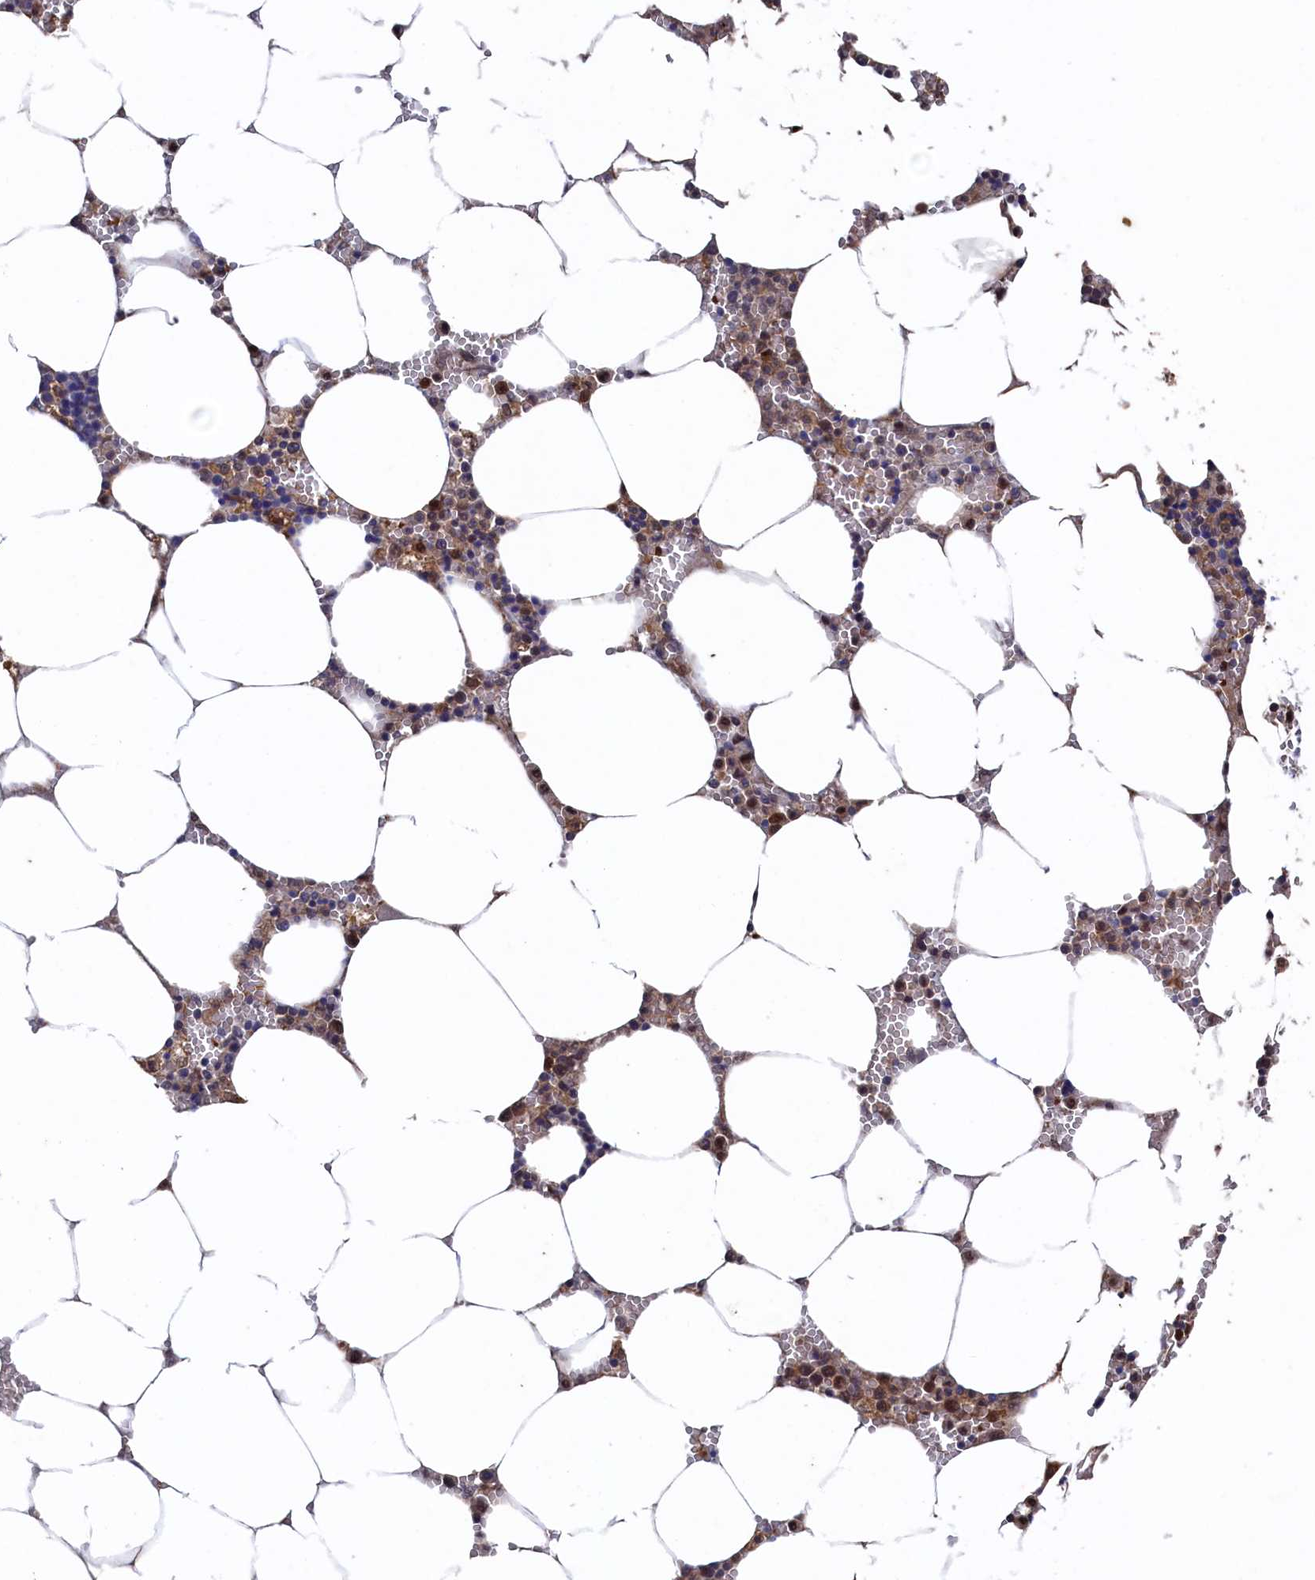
{"staining": {"intensity": "moderate", "quantity": "<25%", "location": "cytoplasmic/membranous"}, "tissue": "bone marrow", "cell_type": "Hematopoietic cells", "image_type": "normal", "snomed": [{"axis": "morphology", "description": "Normal tissue, NOS"}, {"axis": "topography", "description": "Bone marrow"}], "caption": "A brown stain highlights moderate cytoplasmic/membranous positivity of a protein in hematopoietic cells of benign human bone marrow. (brown staining indicates protein expression, while blue staining denotes nuclei).", "gene": "RNH1", "patient": {"sex": "male", "age": 70}}